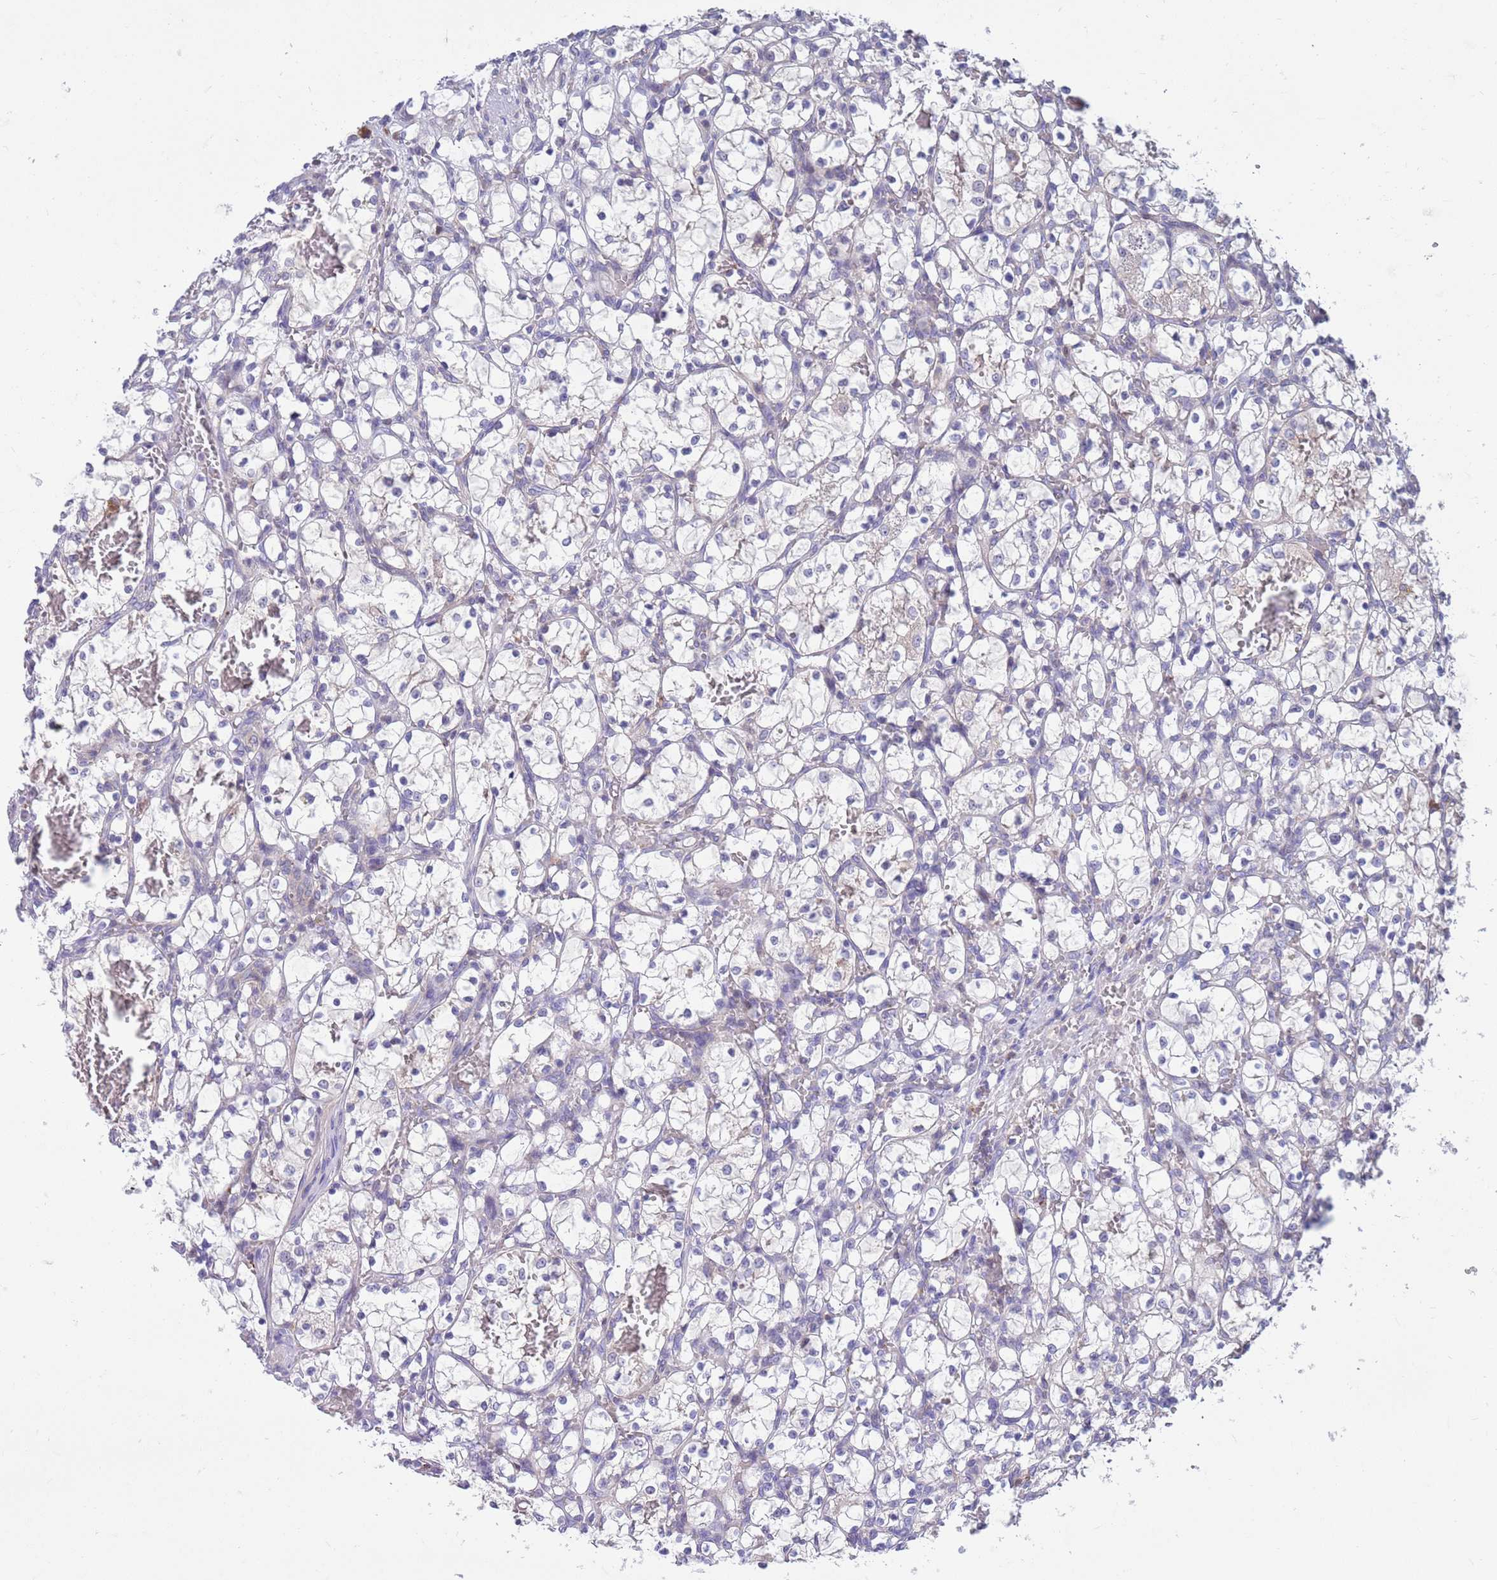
{"staining": {"intensity": "negative", "quantity": "none", "location": "none"}, "tissue": "renal cancer", "cell_type": "Tumor cells", "image_type": "cancer", "snomed": [{"axis": "morphology", "description": "Adenocarcinoma, NOS"}, {"axis": "topography", "description": "Kidney"}], "caption": "The micrograph exhibits no significant staining in tumor cells of renal cancer (adenocarcinoma). (Brightfield microscopy of DAB (3,3'-diaminobenzidine) IHC at high magnification).", "gene": "KLHL29", "patient": {"sex": "female", "age": 69}}